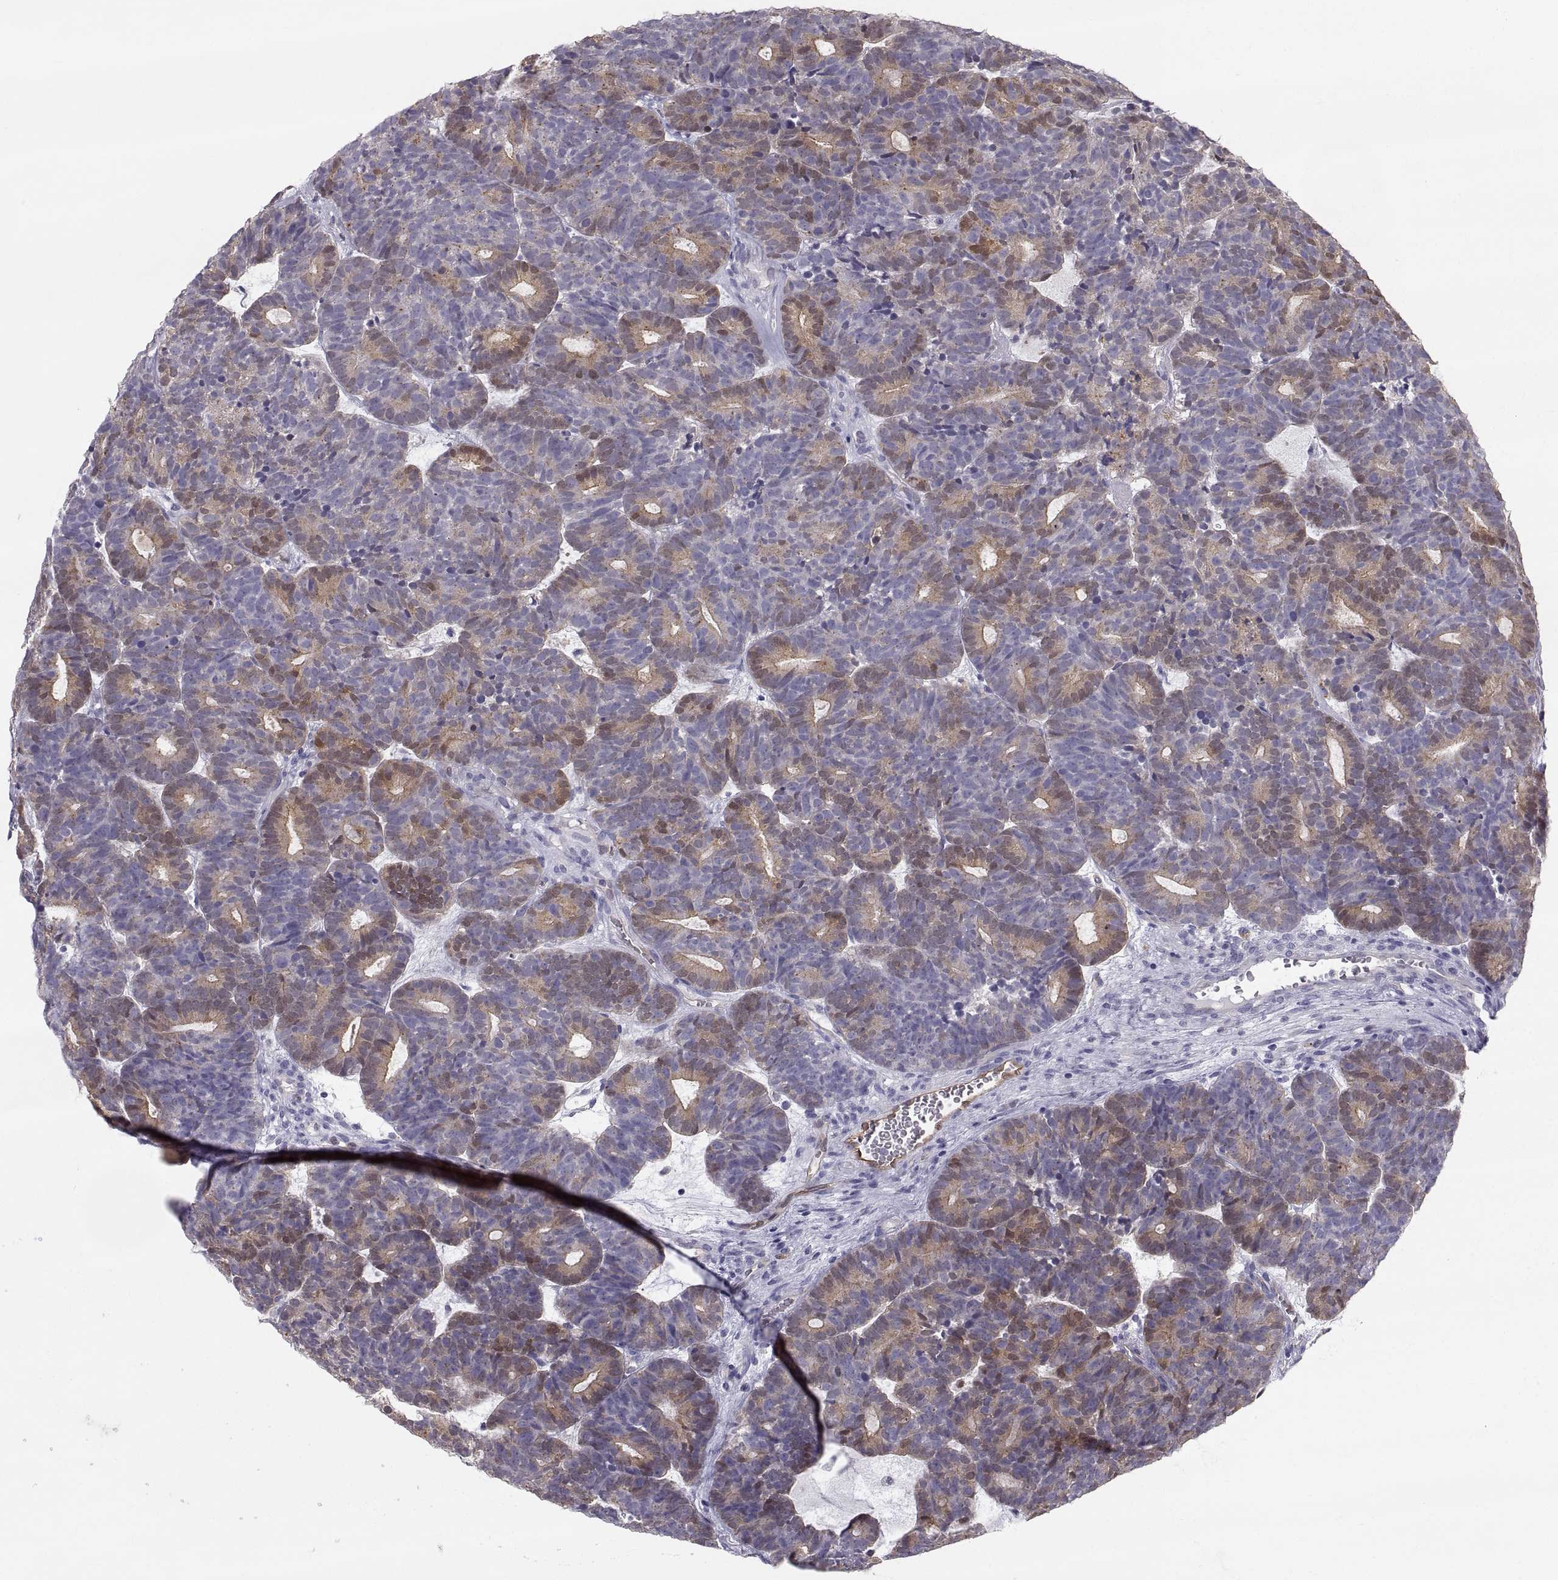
{"staining": {"intensity": "weak", "quantity": "25%-75%", "location": "cytoplasmic/membranous"}, "tissue": "head and neck cancer", "cell_type": "Tumor cells", "image_type": "cancer", "snomed": [{"axis": "morphology", "description": "Adenocarcinoma, NOS"}, {"axis": "topography", "description": "Head-Neck"}], "caption": "Immunohistochemical staining of human head and neck cancer reveals low levels of weak cytoplasmic/membranous expression in approximately 25%-75% of tumor cells.", "gene": "PGM5", "patient": {"sex": "female", "age": 81}}